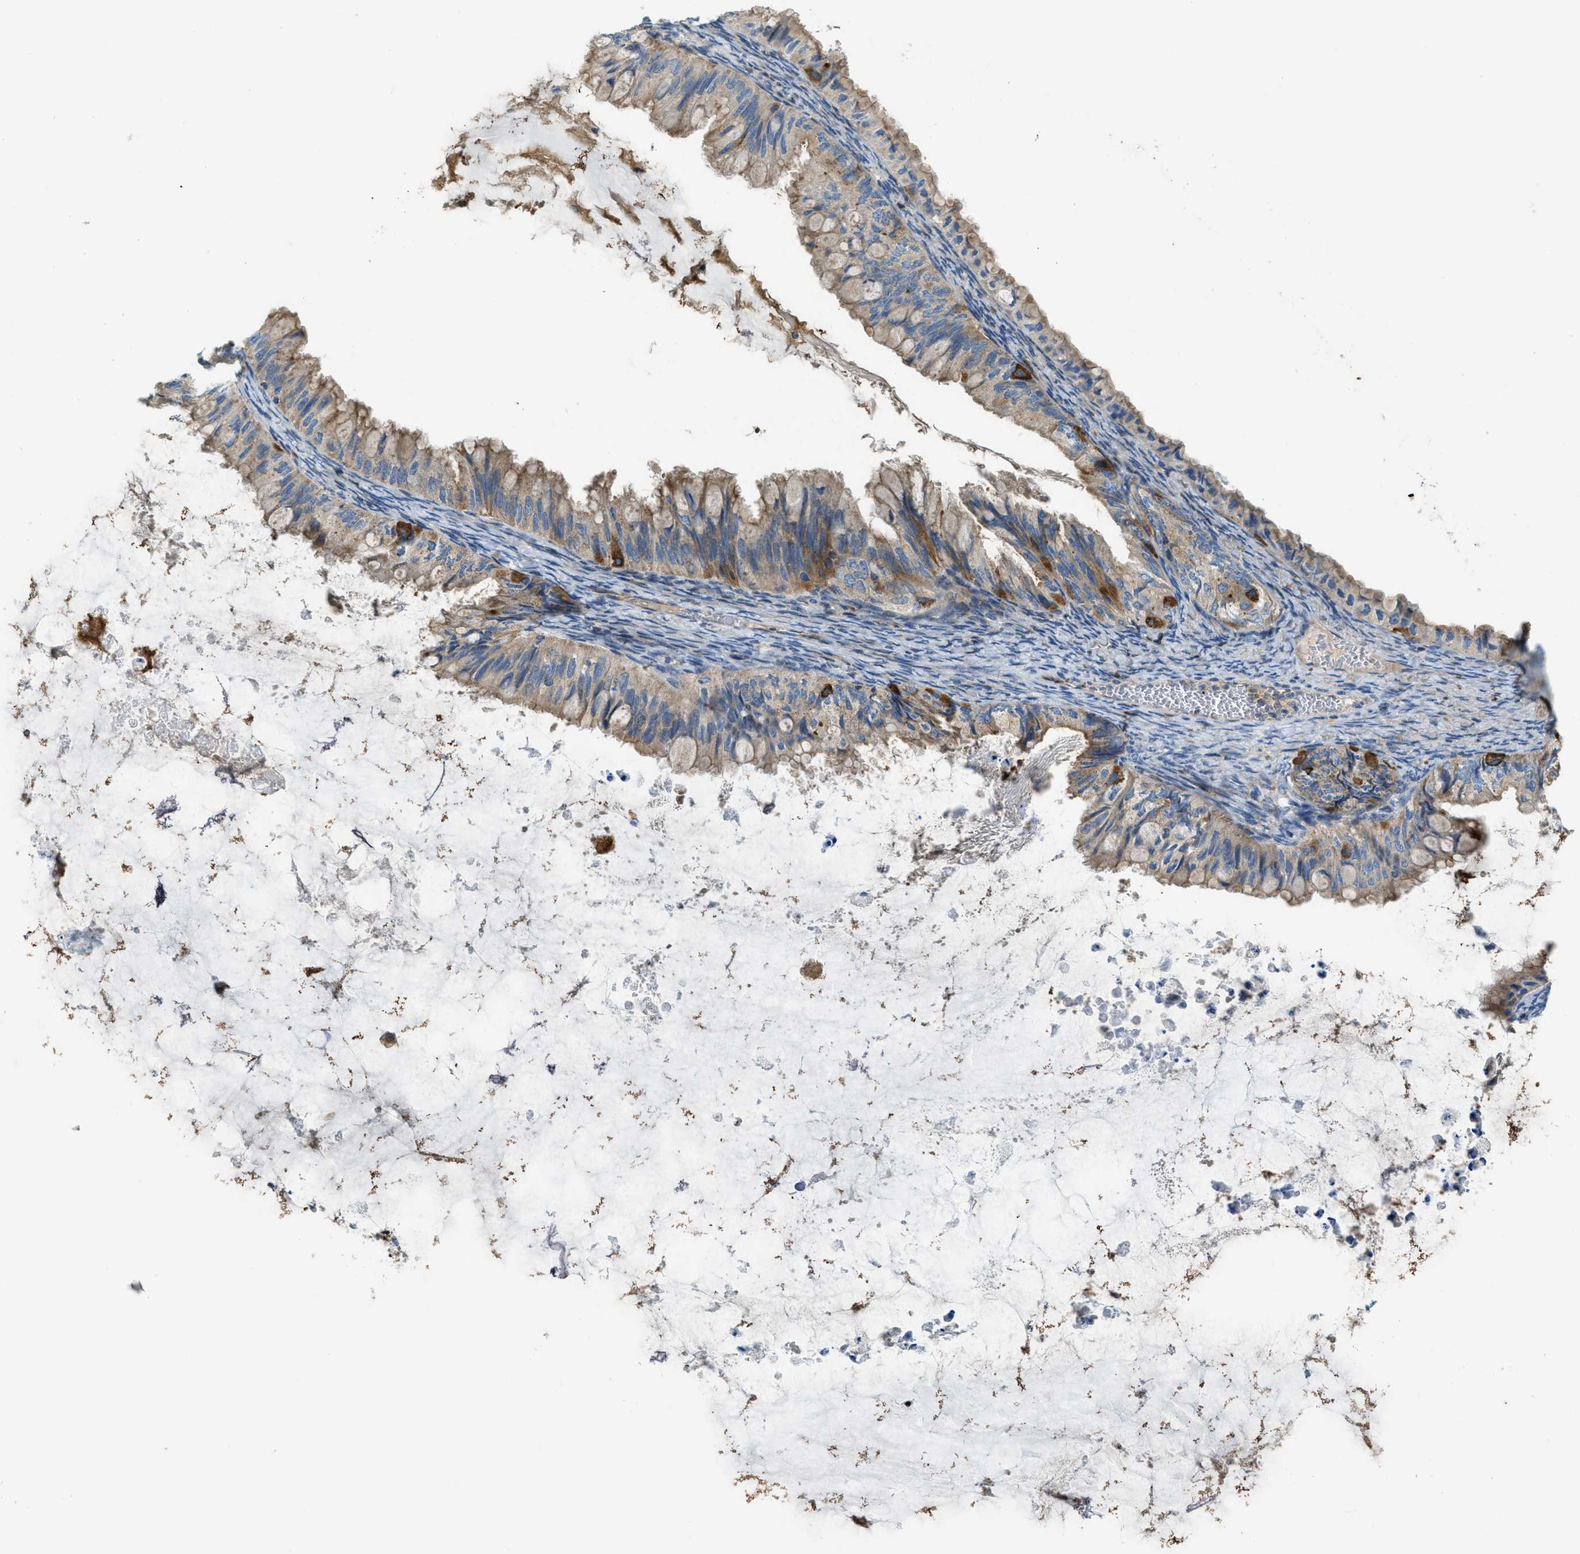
{"staining": {"intensity": "moderate", "quantity": ">75%", "location": "cytoplasmic/membranous"}, "tissue": "ovarian cancer", "cell_type": "Tumor cells", "image_type": "cancer", "snomed": [{"axis": "morphology", "description": "Cystadenocarcinoma, mucinous, NOS"}, {"axis": "topography", "description": "Ovary"}], "caption": "This micrograph reveals immunohistochemistry staining of ovarian cancer (mucinous cystadenocarcinoma), with medium moderate cytoplasmic/membranous positivity in about >75% of tumor cells.", "gene": "RFFL", "patient": {"sex": "female", "age": 80}}